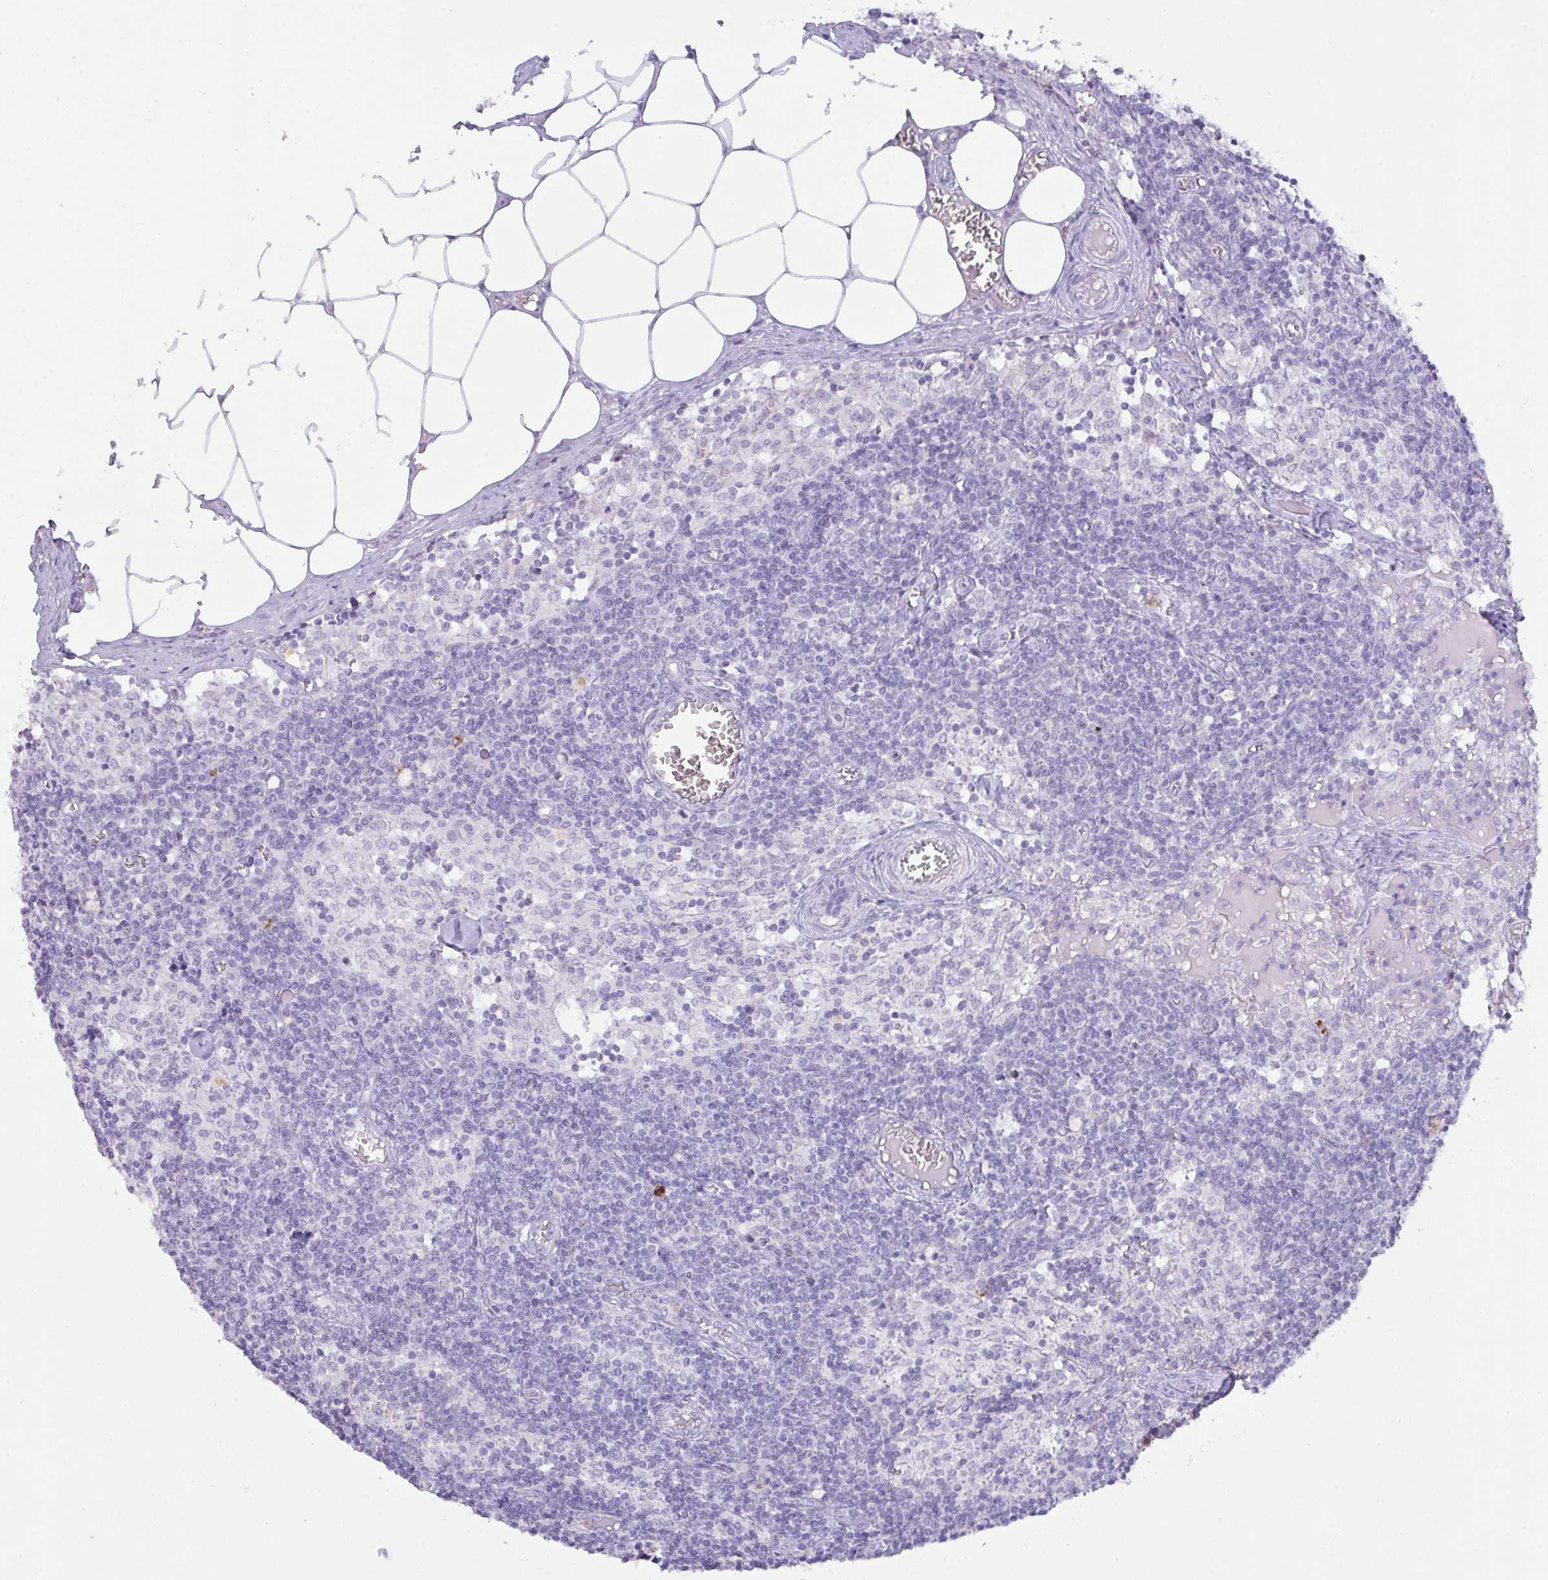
{"staining": {"intensity": "negative", "quantity": "none", "location": "none"}, "tissue": "lymph node", "cell_type": "Germinal center cells", "image_type": "normal", "snomed": [{"axis": "morphology", "description": "Normal tissue, NOS"}, {"axis": "topography", "description": "Lymph node"}], "caption": "This image is of normal lymph node stained with immunohistochemistry (IHC) to label a protein in brown with the nuclei are counter-stained blue. There is no expression in germinal center cells.", "gene": "CST11", "patient": {"sex": "female", "age": 31}}